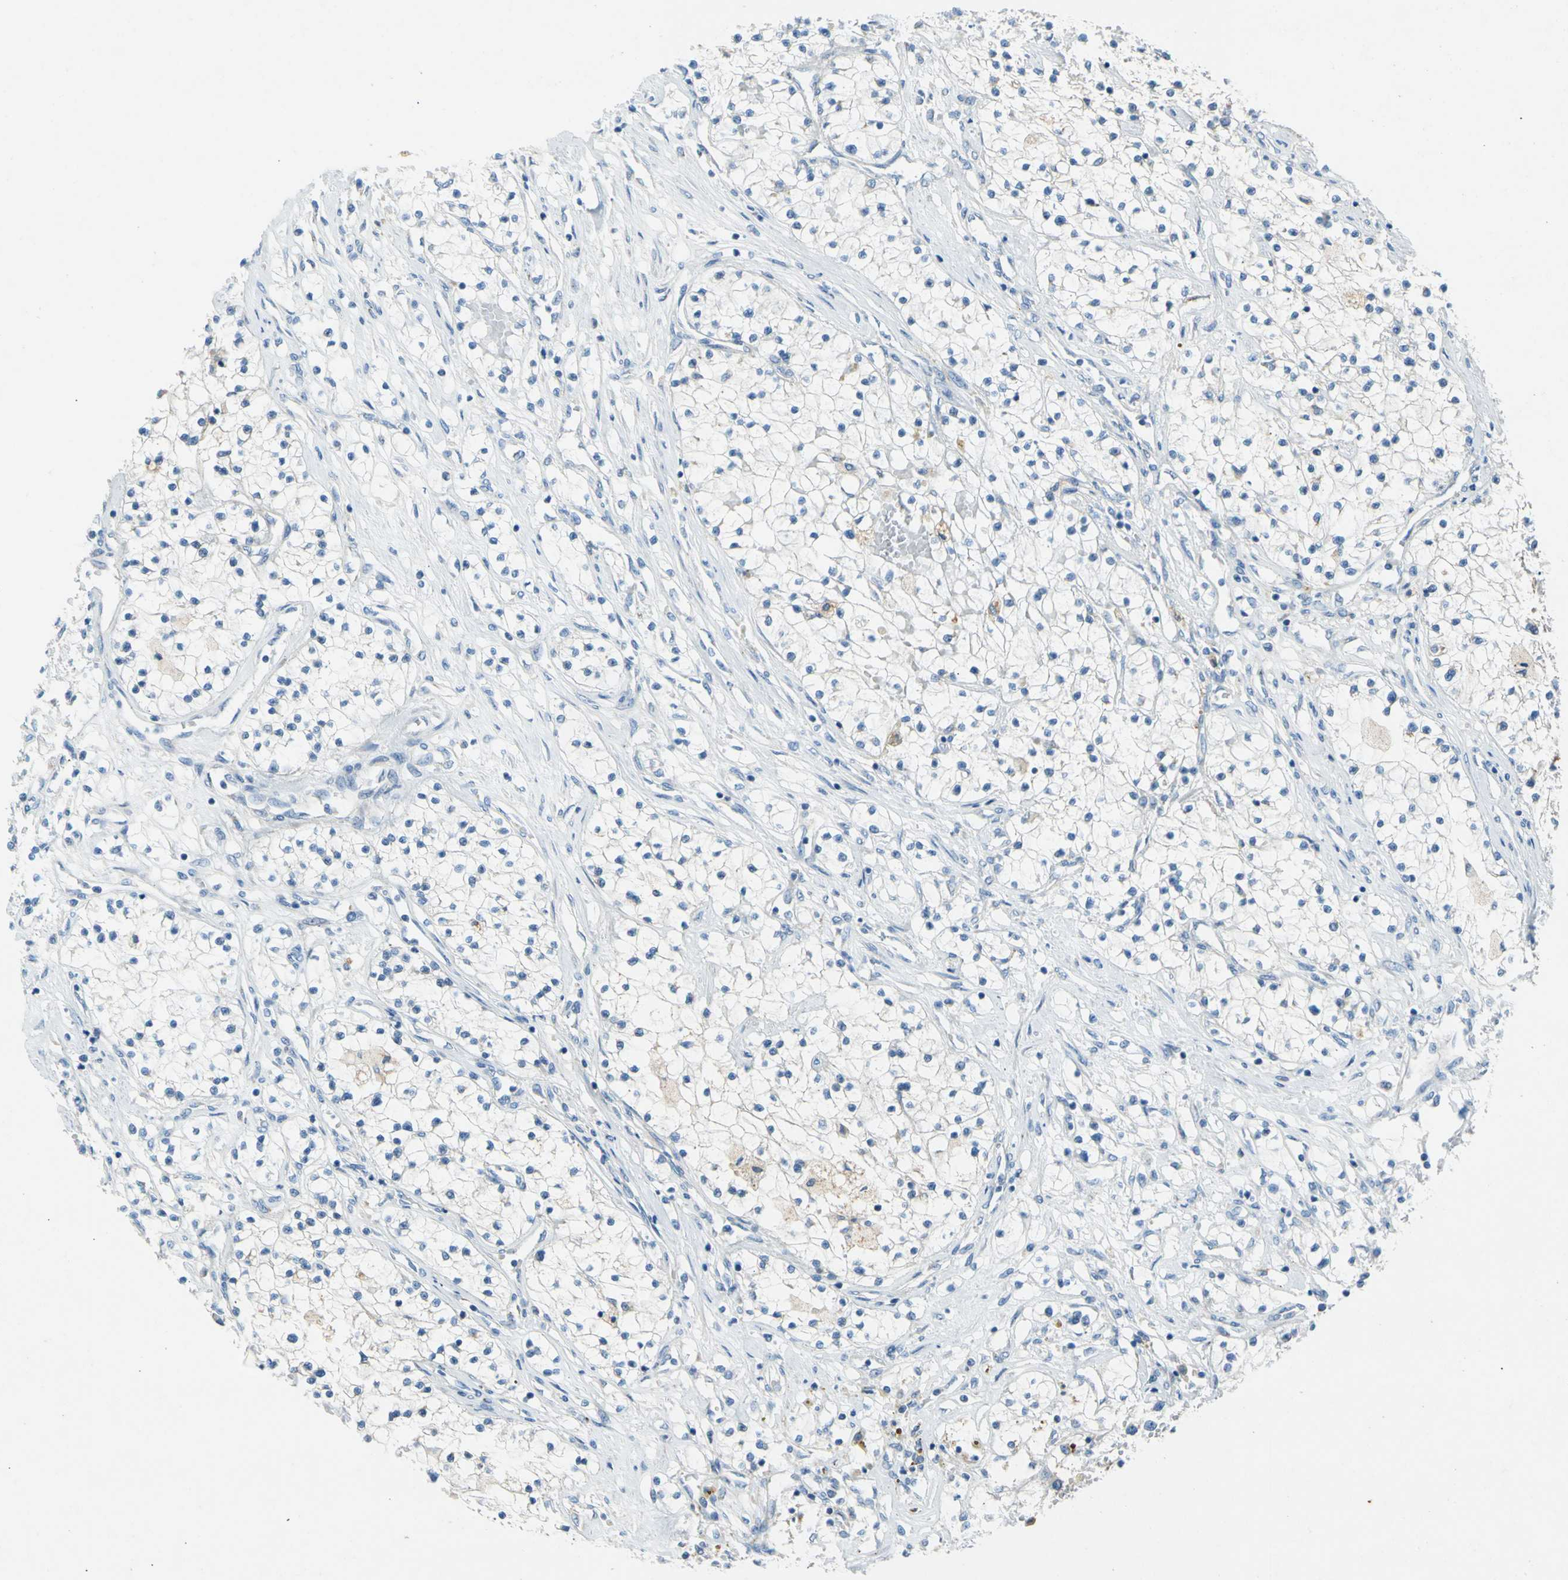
{"staining": {"intensity": "negative", "quantity": "none", "location": "none"}, "tissue": "renal cancer", "cell_type": "Tumor cells", "image_type": "cancer", "snomed": [{"axis": "morphology", "description": "Adenocarcinoma, NOS"}, {"axis": "topography", "description": "Kidney"}], "caption": "This is an immunohistochemistry image of human renal cancer (adenocarcinoma). There is no positivity in tumor cells.", "gene": "GASK1B", "patient": {"sex": "male", "age": 68}}